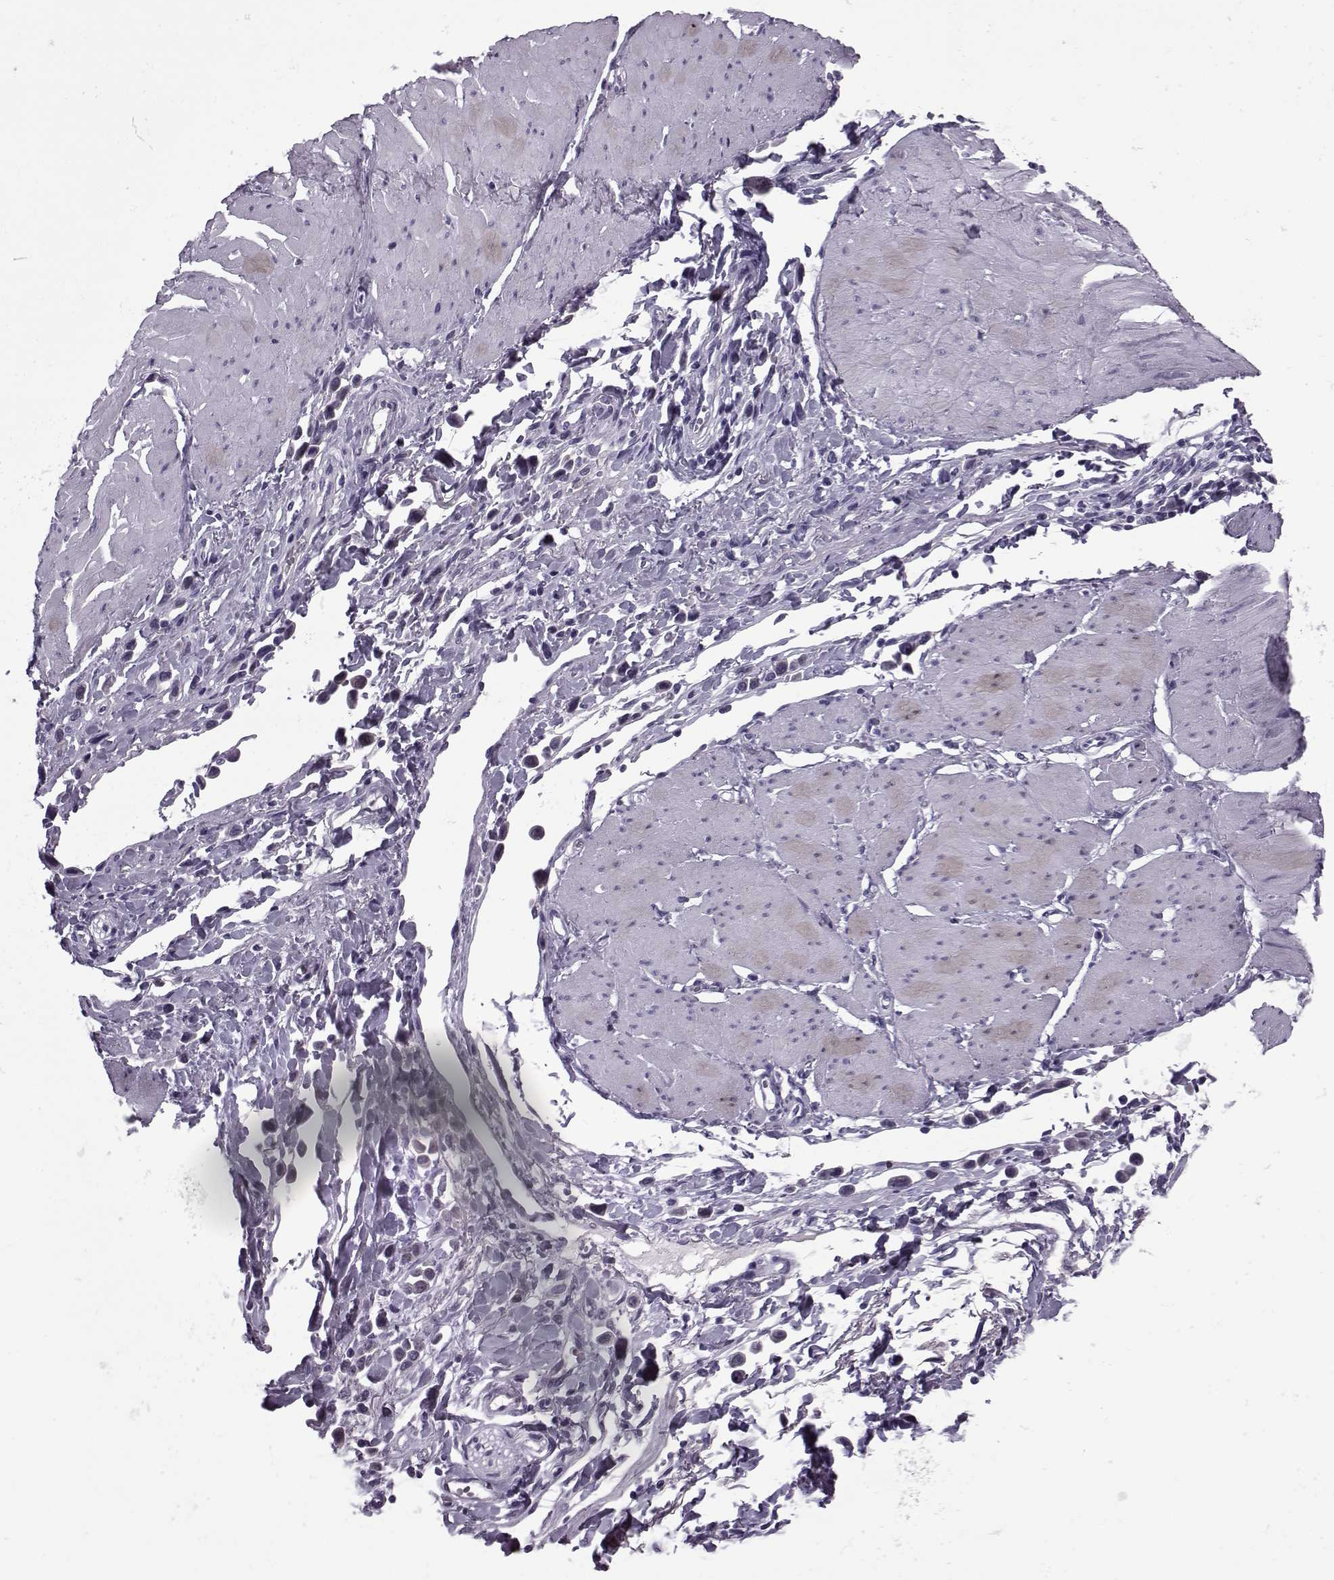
{"staining": {"intensity": "negative", "quantity": "none", "location": "none"}, "tissue": "stomach cancer", "cell_type": "Tumor cells", "image_type": "cancer", "snomed": [{"axis": "morphology", "description": "Adenocarcinoma, NOS"}, {"axis": "topography", "description": "Stomach"}], "caption": "Stomach adenocarcinoma was stained to show a protein in brown. There is no significant staining in tumor cells.", "gene": "OIP5", "patient": {"sex": "male", "age": 47}}